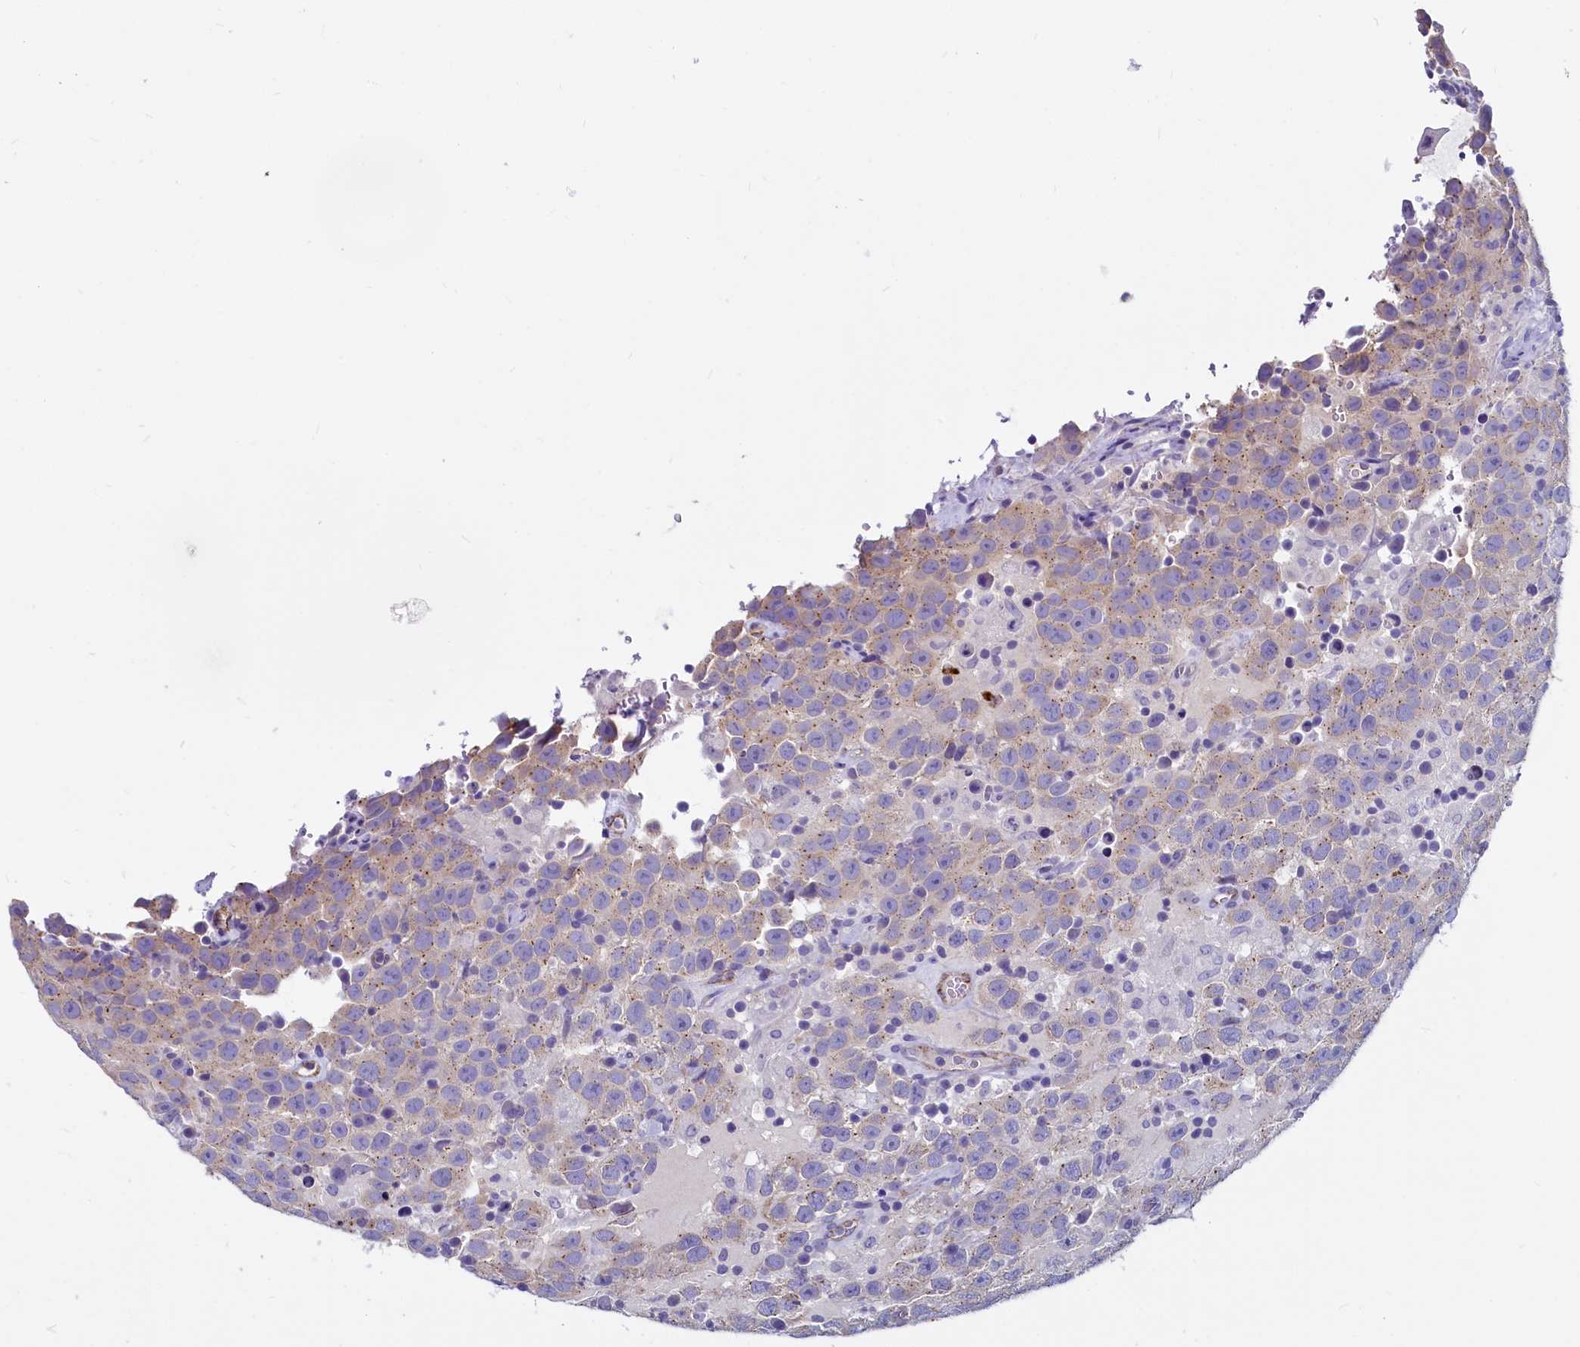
{"staining": {"intensity": "weak", "quantity": "<25%", "location": "cytoplasmic/membranous"}, "tissue": "testis cancer", "cell_type": "Tumor cells", "image_type": "cancer", "snomed": [{"axis": "morphology", "description": "Seminoma, NOS"}, {"axis": "topography", "description": "Testis"}], "caption": "Immunohistochemistry (IHC) histopathology image of seminoma (testis) stained for a protein (brown), which reveals no expression in tumor cells.", "gene": "INSC", "patient": {"sex": "male", "age": 41}}